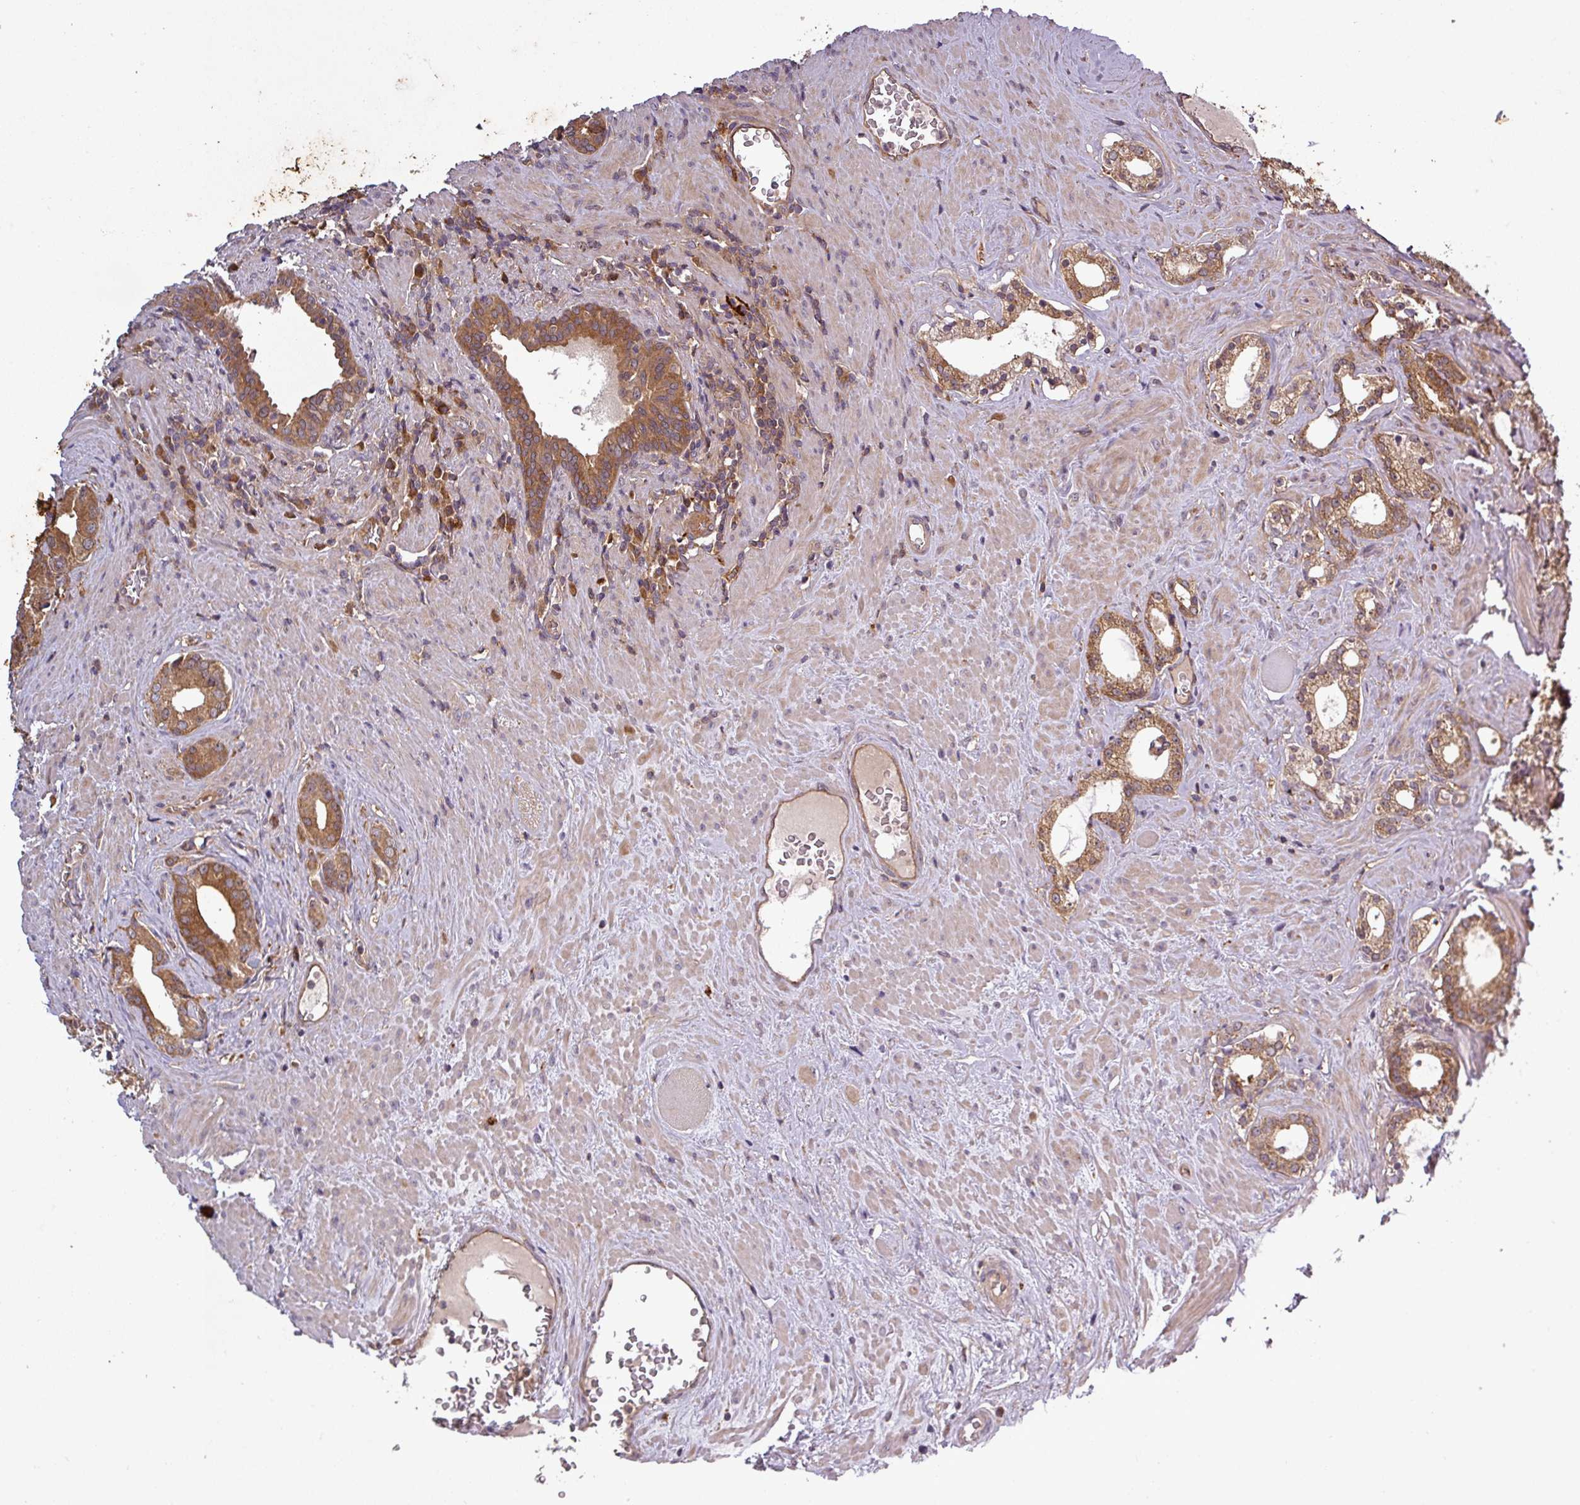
{"staining": {"intensity": "strong", "quantity": ">75%", "location": "cytoplasmic/membranous"}, "tissue": "prostate cancer", "cell_type": "Tumor cells", "image_type": "cancer", "snomed": [{"axis": "morphology", "description": "Adenocarcinoma, Low grade"}, {"axis": "topography", "description": "Prostate"}], "caption": "Prostate adenocarcinoma (low-grade) stained with DAB (3,3'-diaminobenzidine) IHC reveals high levels of strong cytoplasmic/membranous expression in about >75% of tumor cells.", "gene": "SIRPB2", "patient": {"sex": "male", "age": 71}}